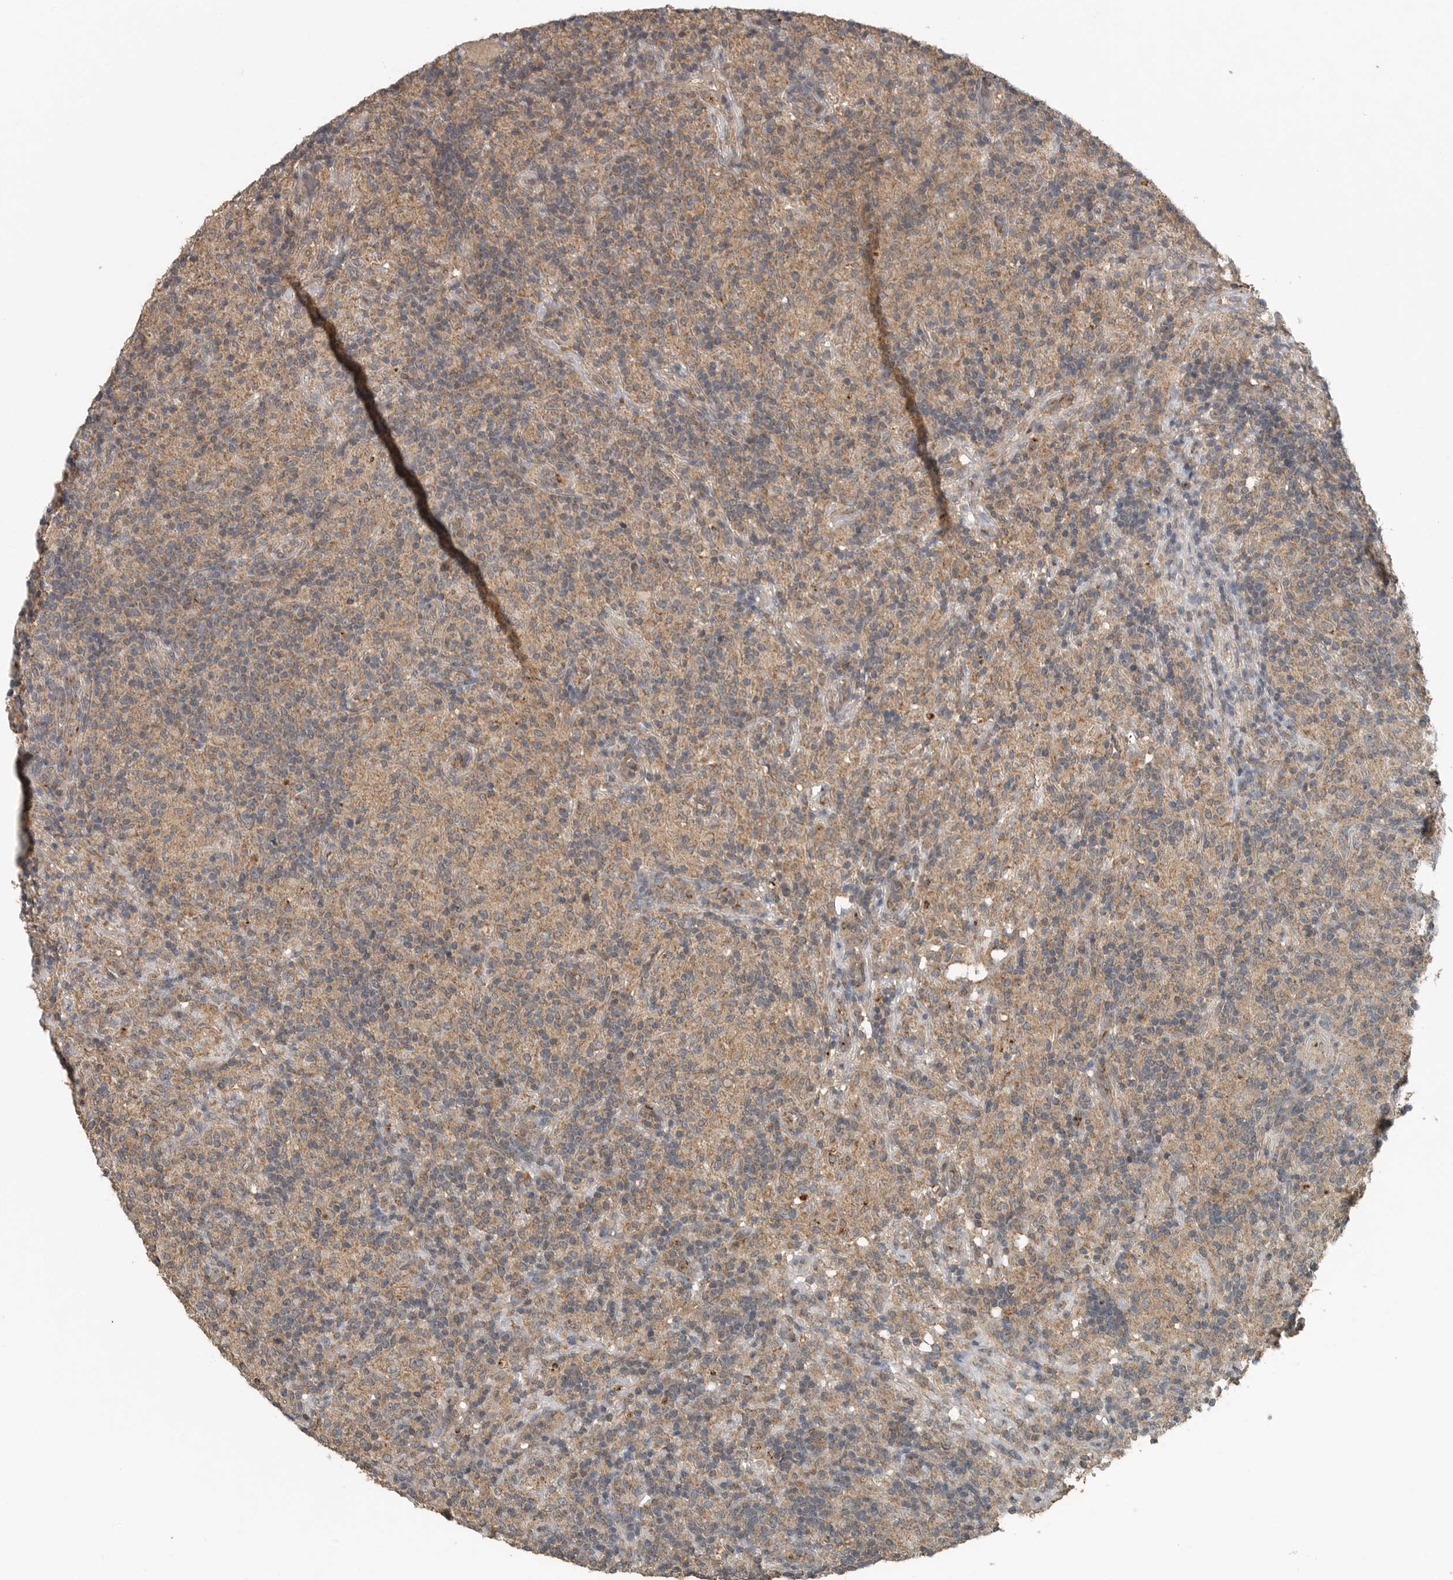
{"staining": {"intensity": "weak", "quantity": "25%-75%", "location": "cytoplasmic/membranous"}, "tissue": "lymphoma", "cell_type": "Tumor cells", "image_type": "cancer", "snomed": [{"axis": "morphology", "description": "Hodgkin's disease, NOS"}, {"axis": "topography", "description": "Lymph node"}], "caption": "High-power microscopy captured an immunohistochemistry (IHC) photomicrograph of lymphoma, revealing weak cytoplasmic/membranous expression in approximately 25%-75% of tumor cells. The protein is shown in brown color, while the nuclei are stained blue.", "gene": "IL6ST", "patient": {"sex": "male", "age": 70}}